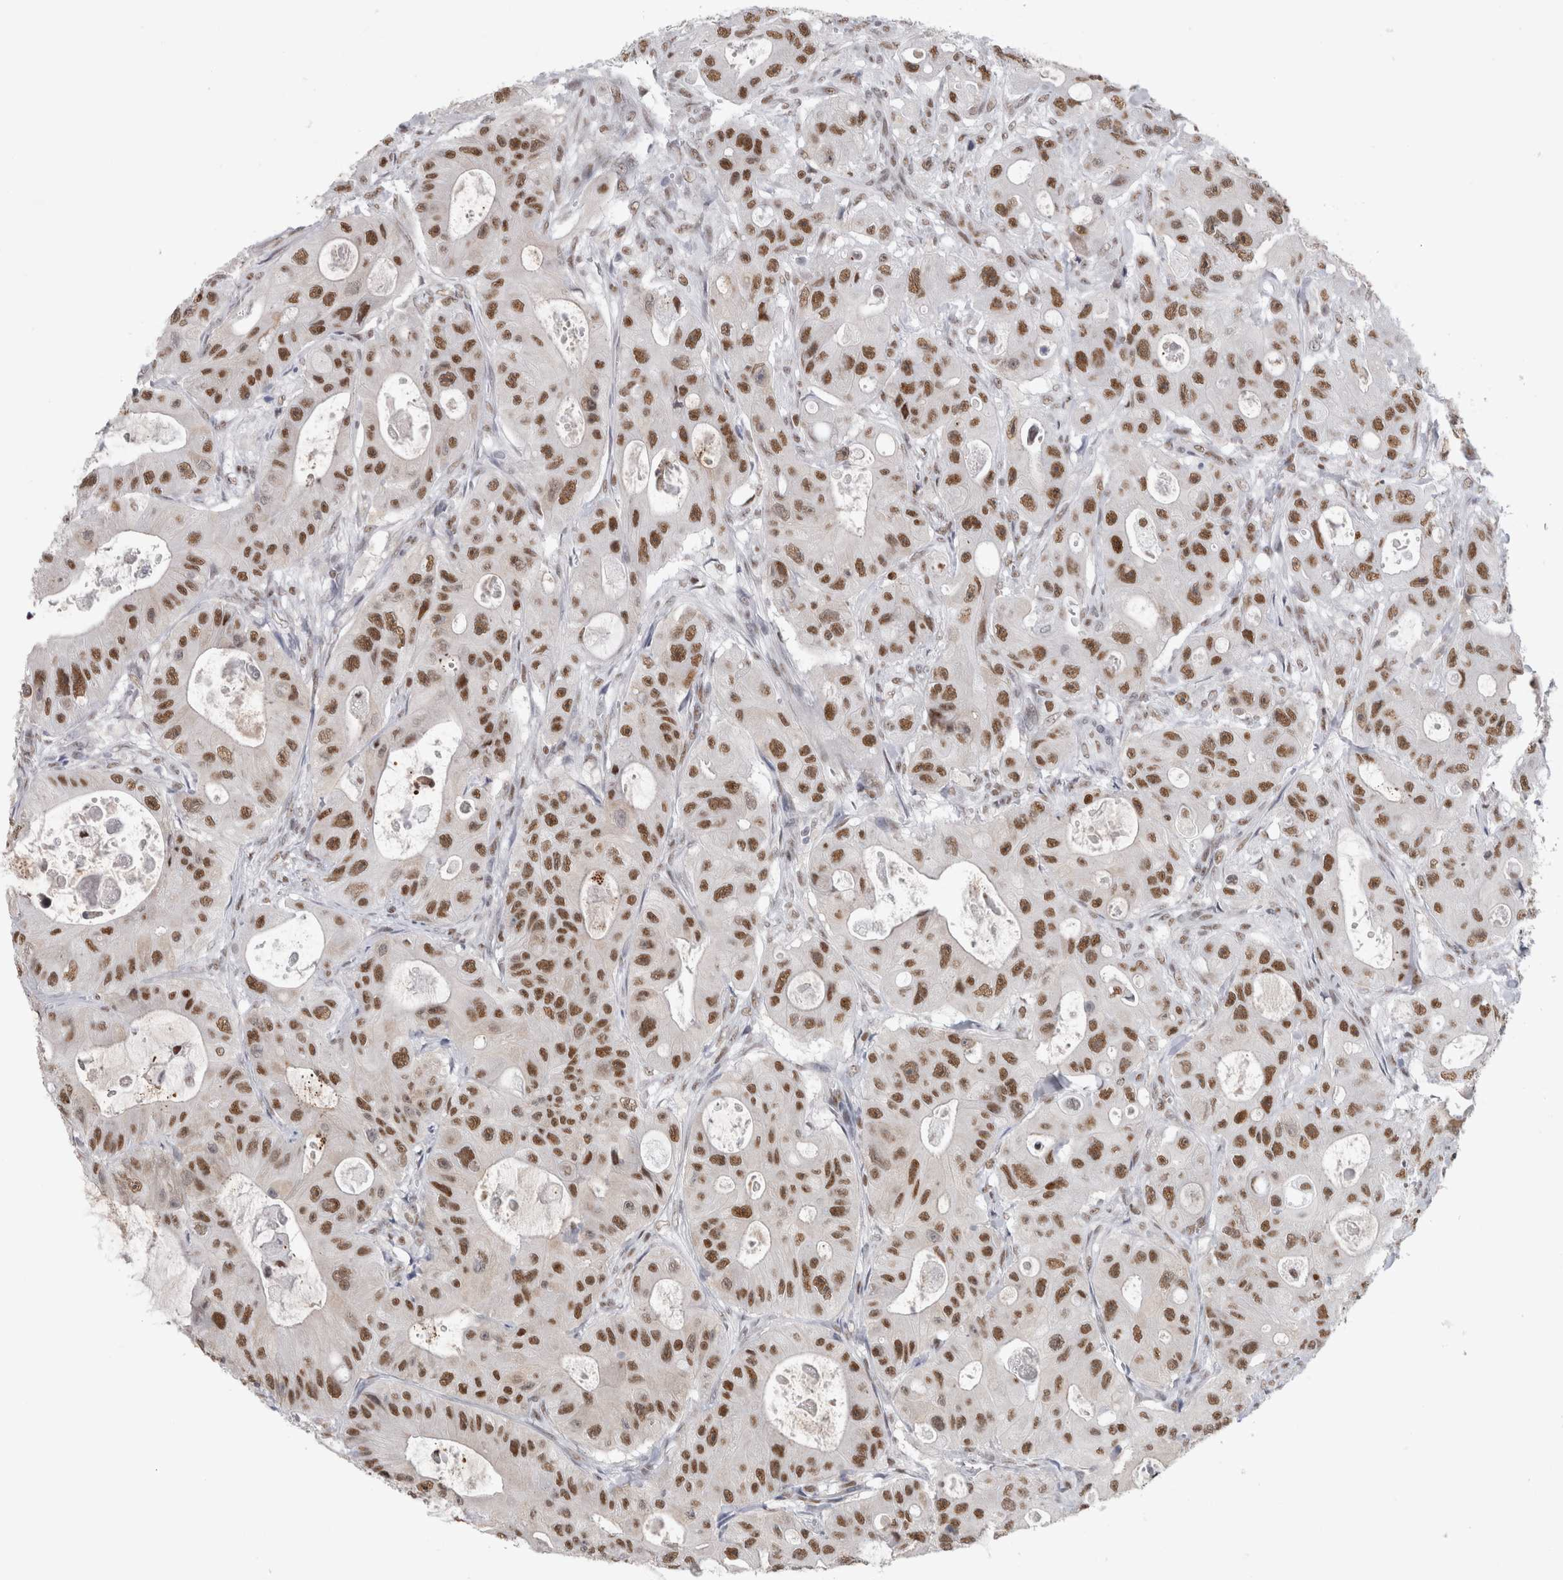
{"staining": {"intensity": "strong", "quantity": ">75%", "location": "nuclear"}, "tissue": "colorectal cancer", "cell_type": "Tumor cells", "image_type": "cancer", "snomed": [{"axis": "morphology", "description": "Adenocarcinoma, NOS"}, {"axis": "topography", "description": "Colon"}], "caption": "Tumor cells show high levels of strong nuclear positivity in approximately >75% of cells in colorectal adenocarcinoma. The staining was performed using DAB (3,3'-diaminobenzidine) to visualize the protein expression in brown, while the nuclei were stained in blue with hematoxylin (Magnification: 20x).", "gene": "API5", "patient": {"sex": "female", "age": 46}}